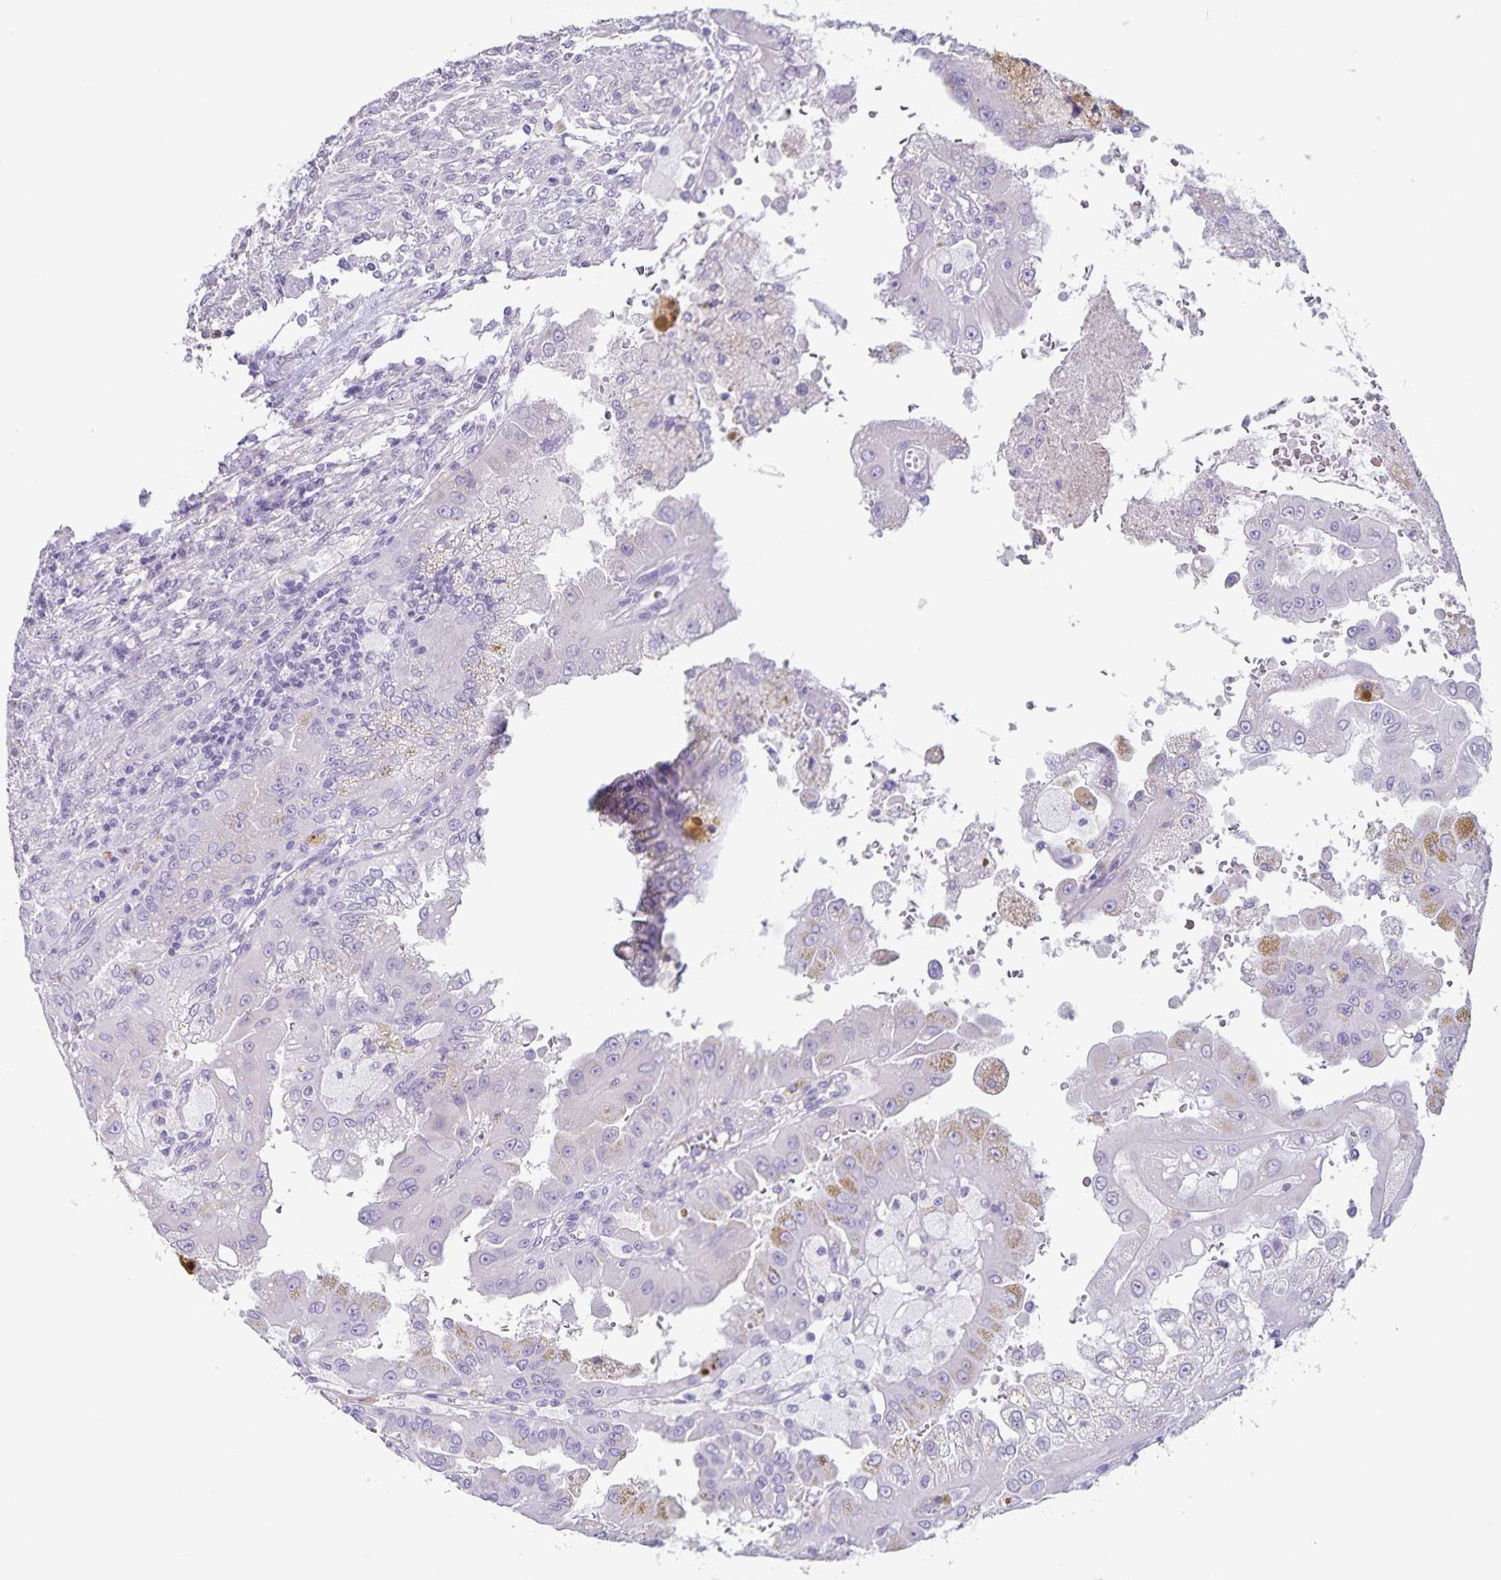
{"staining": {"intensity": "negative", "quantity": "none", "location": "none"}, "tissue": "renal cancer", "cell_type": "Tumor cells", "image_type": "cancer", "snomed": [{"axis": "morphology", "description": "Adenocarcinoma, NOS"}, {"axis": "topography", "description": "Kidney"}], "caption": "There is no significant staining in tumor cells of renal adenocarcinoma.", "gene": "C11orf42", "patient": {"sex": "male", "age": 58}}